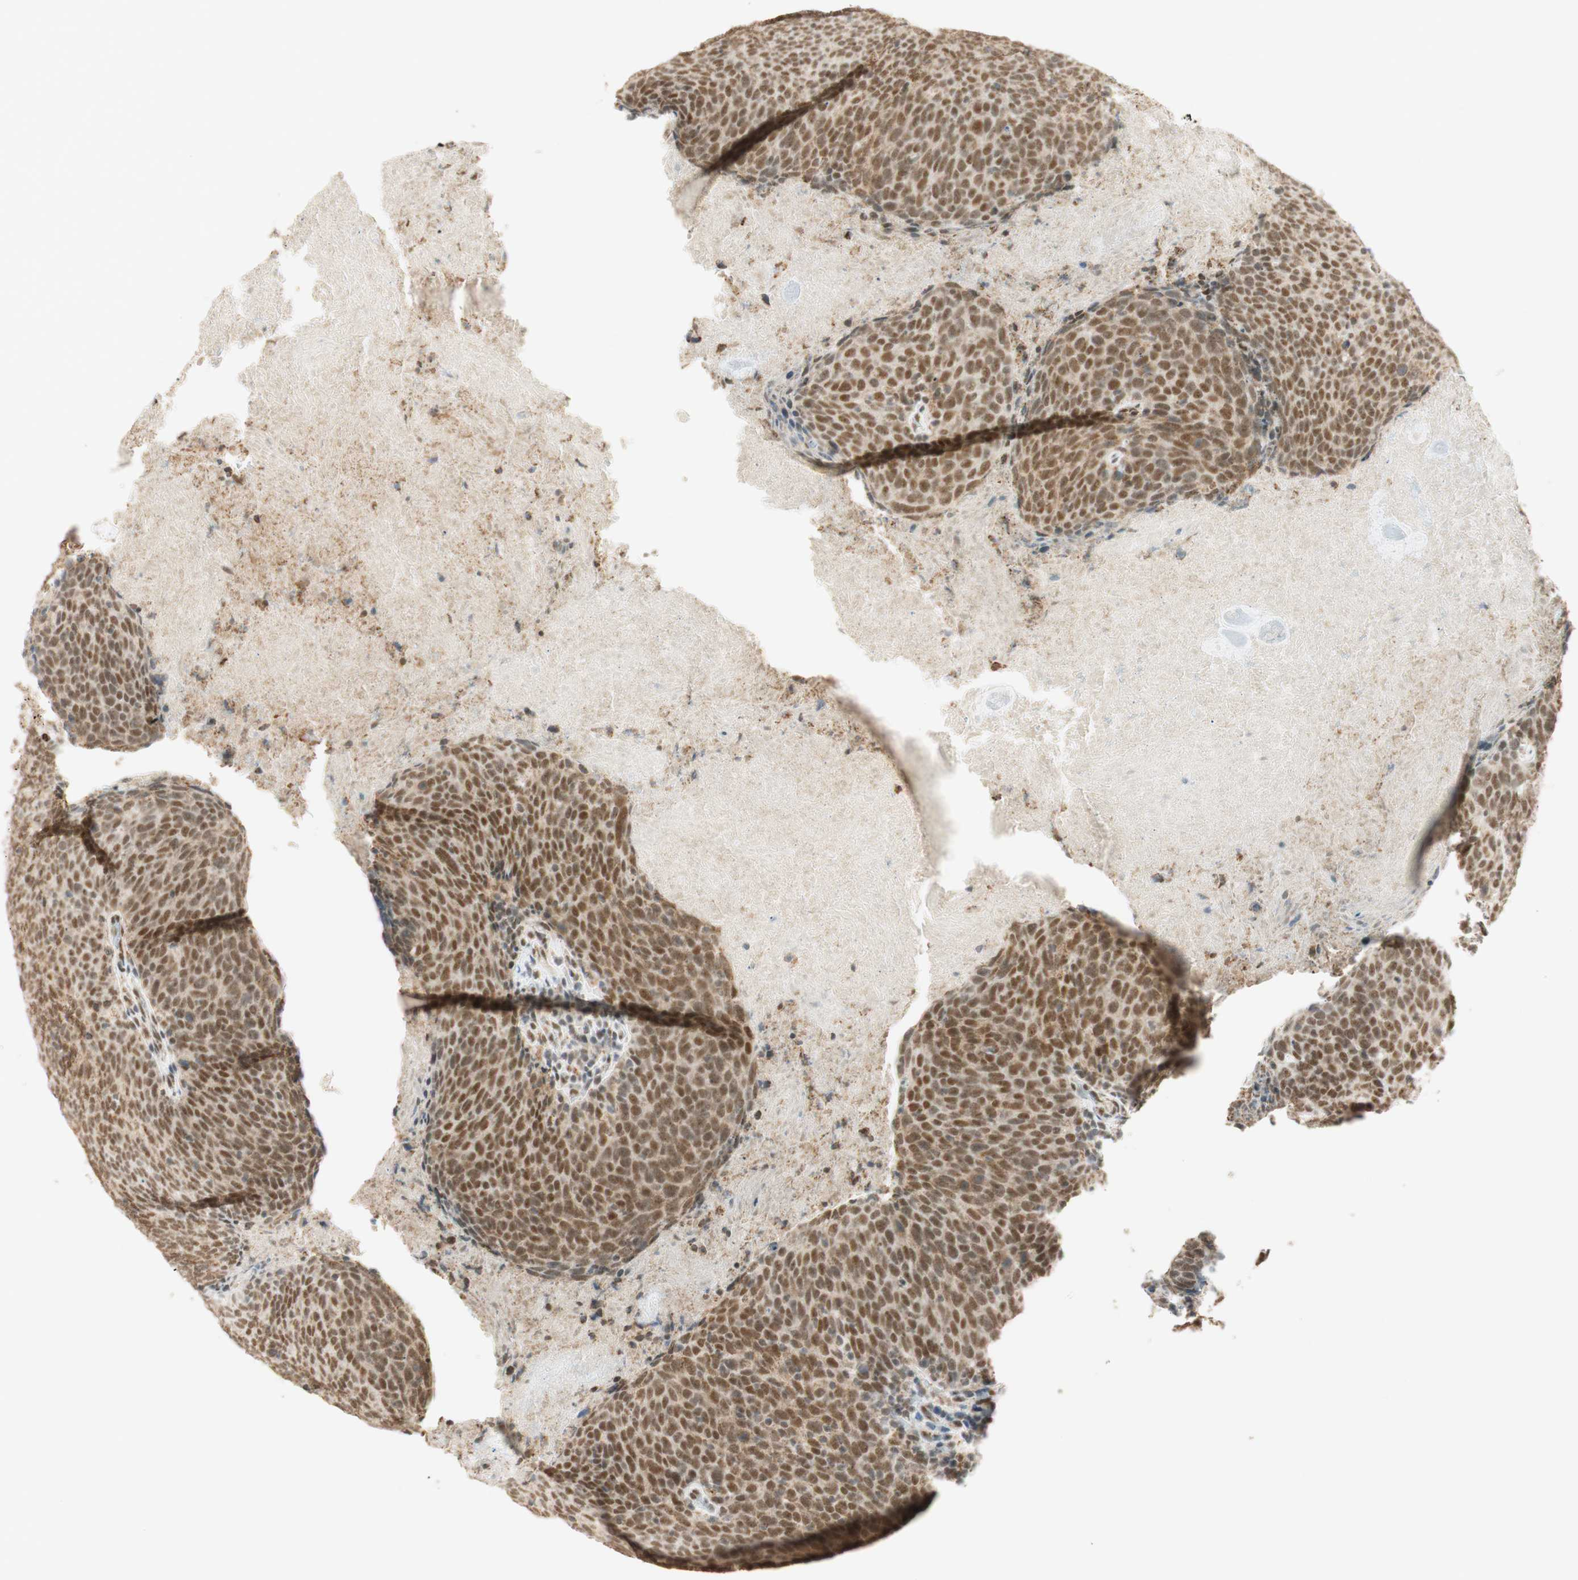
{"staining": {"intensity": "moderate", "quantity": ">75%", "location": "nuclear"}, "tissue": "head and neck cancer", "cell_type": "Tumor cells", "image_type": "cancer", "snomed": [{"axis": "morphology", "description": "Squamous cell carcinoma, NOS"}, {"axis": "morphology", "description": "Squamous cell carcinoma, metastatic, NOS"}, {"axis": "topography", "description": "Lymph node"}, {"axis": "topography", "description": "Head-Neck"}], "caption": "Tumor cells demonstrate moderate nuclear positivity in about >75% of cells in squamous cell carcinoma (head and neck). (Brightfield microscopy of DAB IHC at high magnification).", "gene": "ZNF782", "patient": {"sex": "male", "age": 62}}